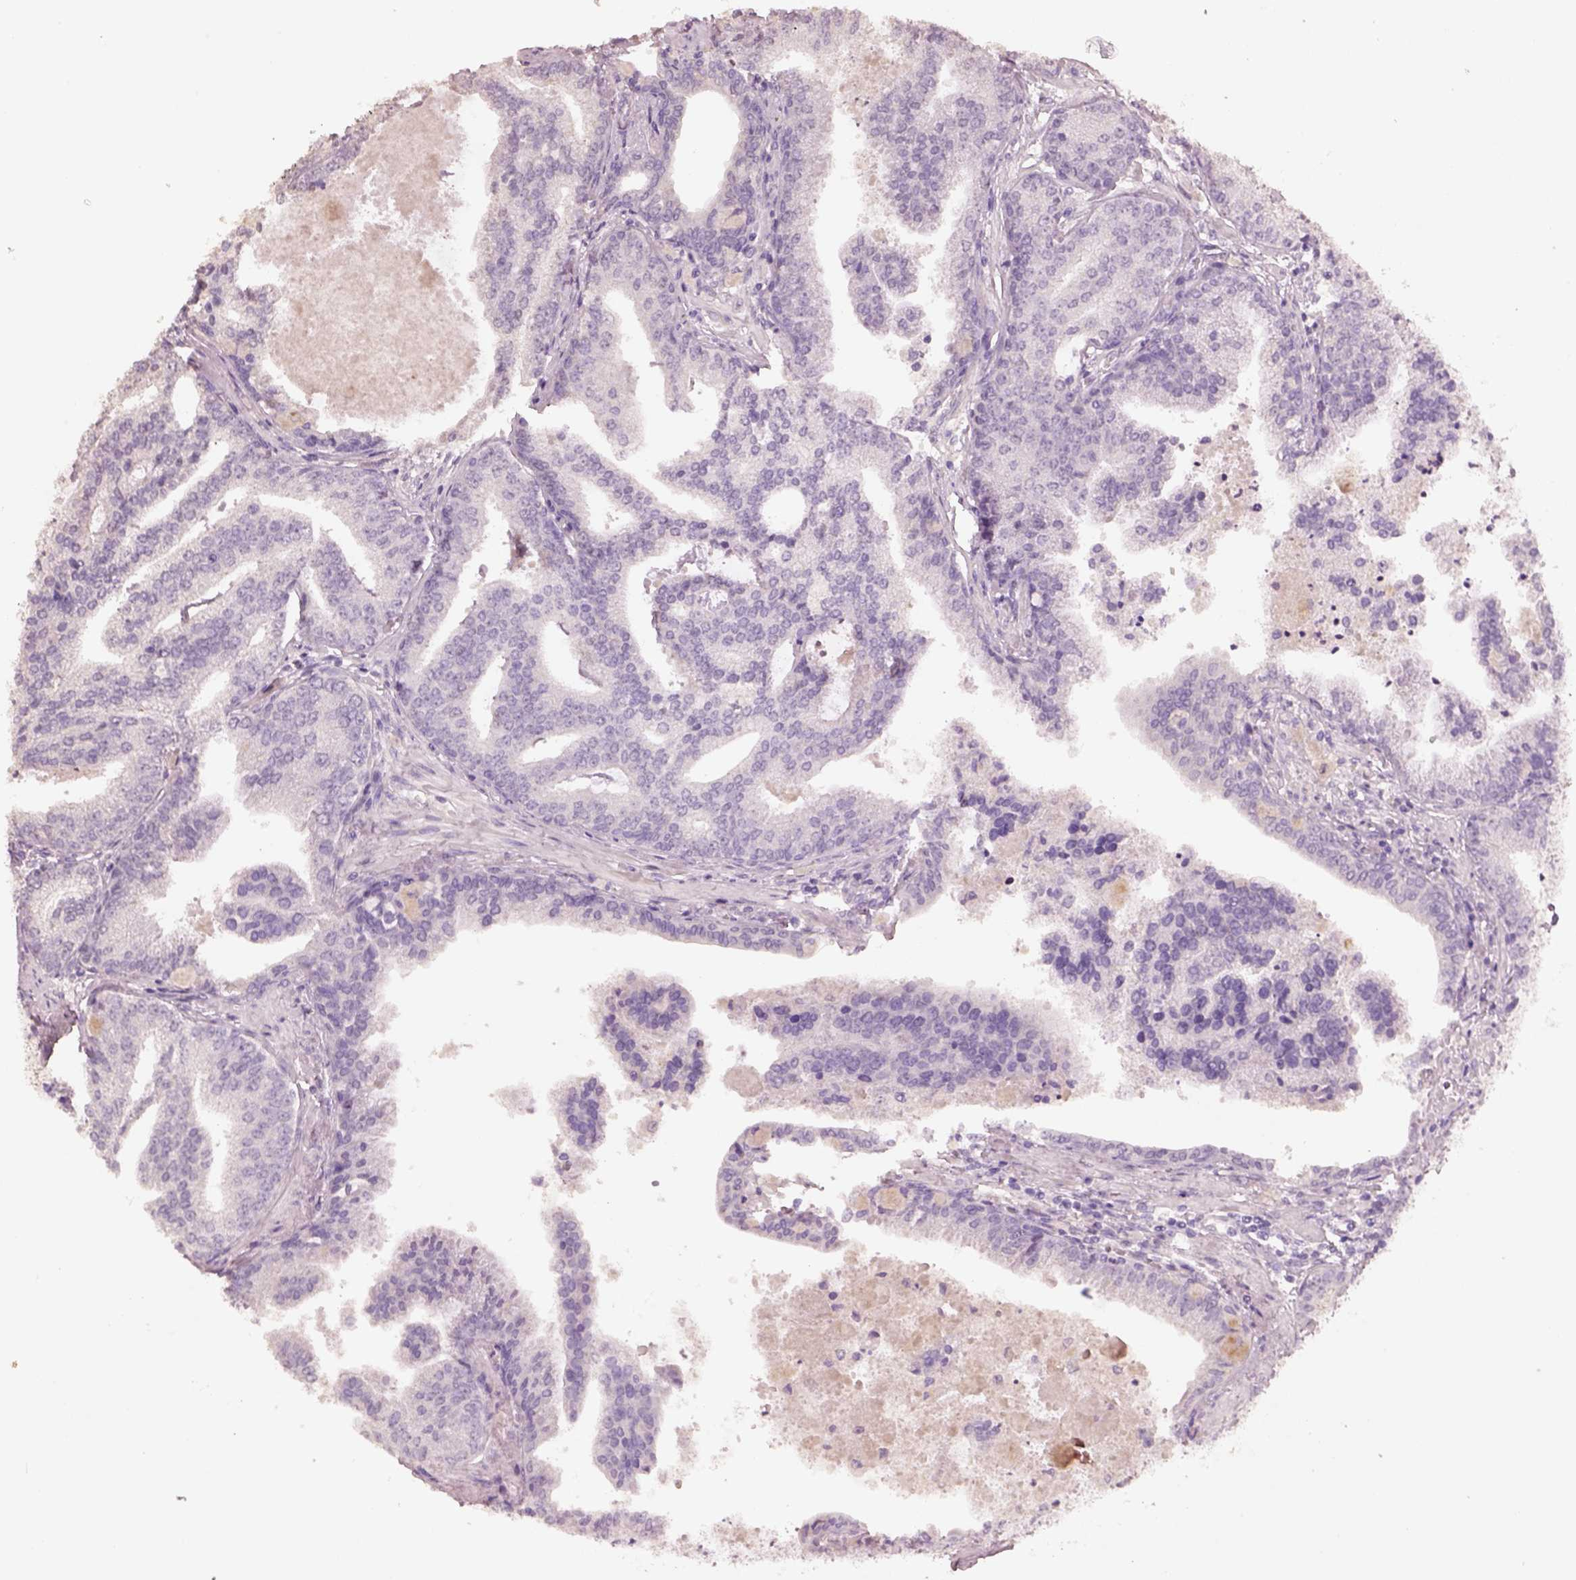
{"staining": {"intensity": "negative", "quantity": "none", "location": "none"}, "tissue": "prostate cancer", "cell_type": "Tumor cells", "image_type": "cancer", "snomed": [{"axis": "morphology", "description": "Adenocarcinoma, NOS"}, {"axis": "topography", "description": "Prostate"}], "caption": "An IHC histopathology image of prostate cancer (adenocarcinoma) is shown. There is no staining in tumor cells of prostate cancer (adenocarcinoma).", "gene": "KCNIP3", "patient": {"sex": "male", "age": 64}}